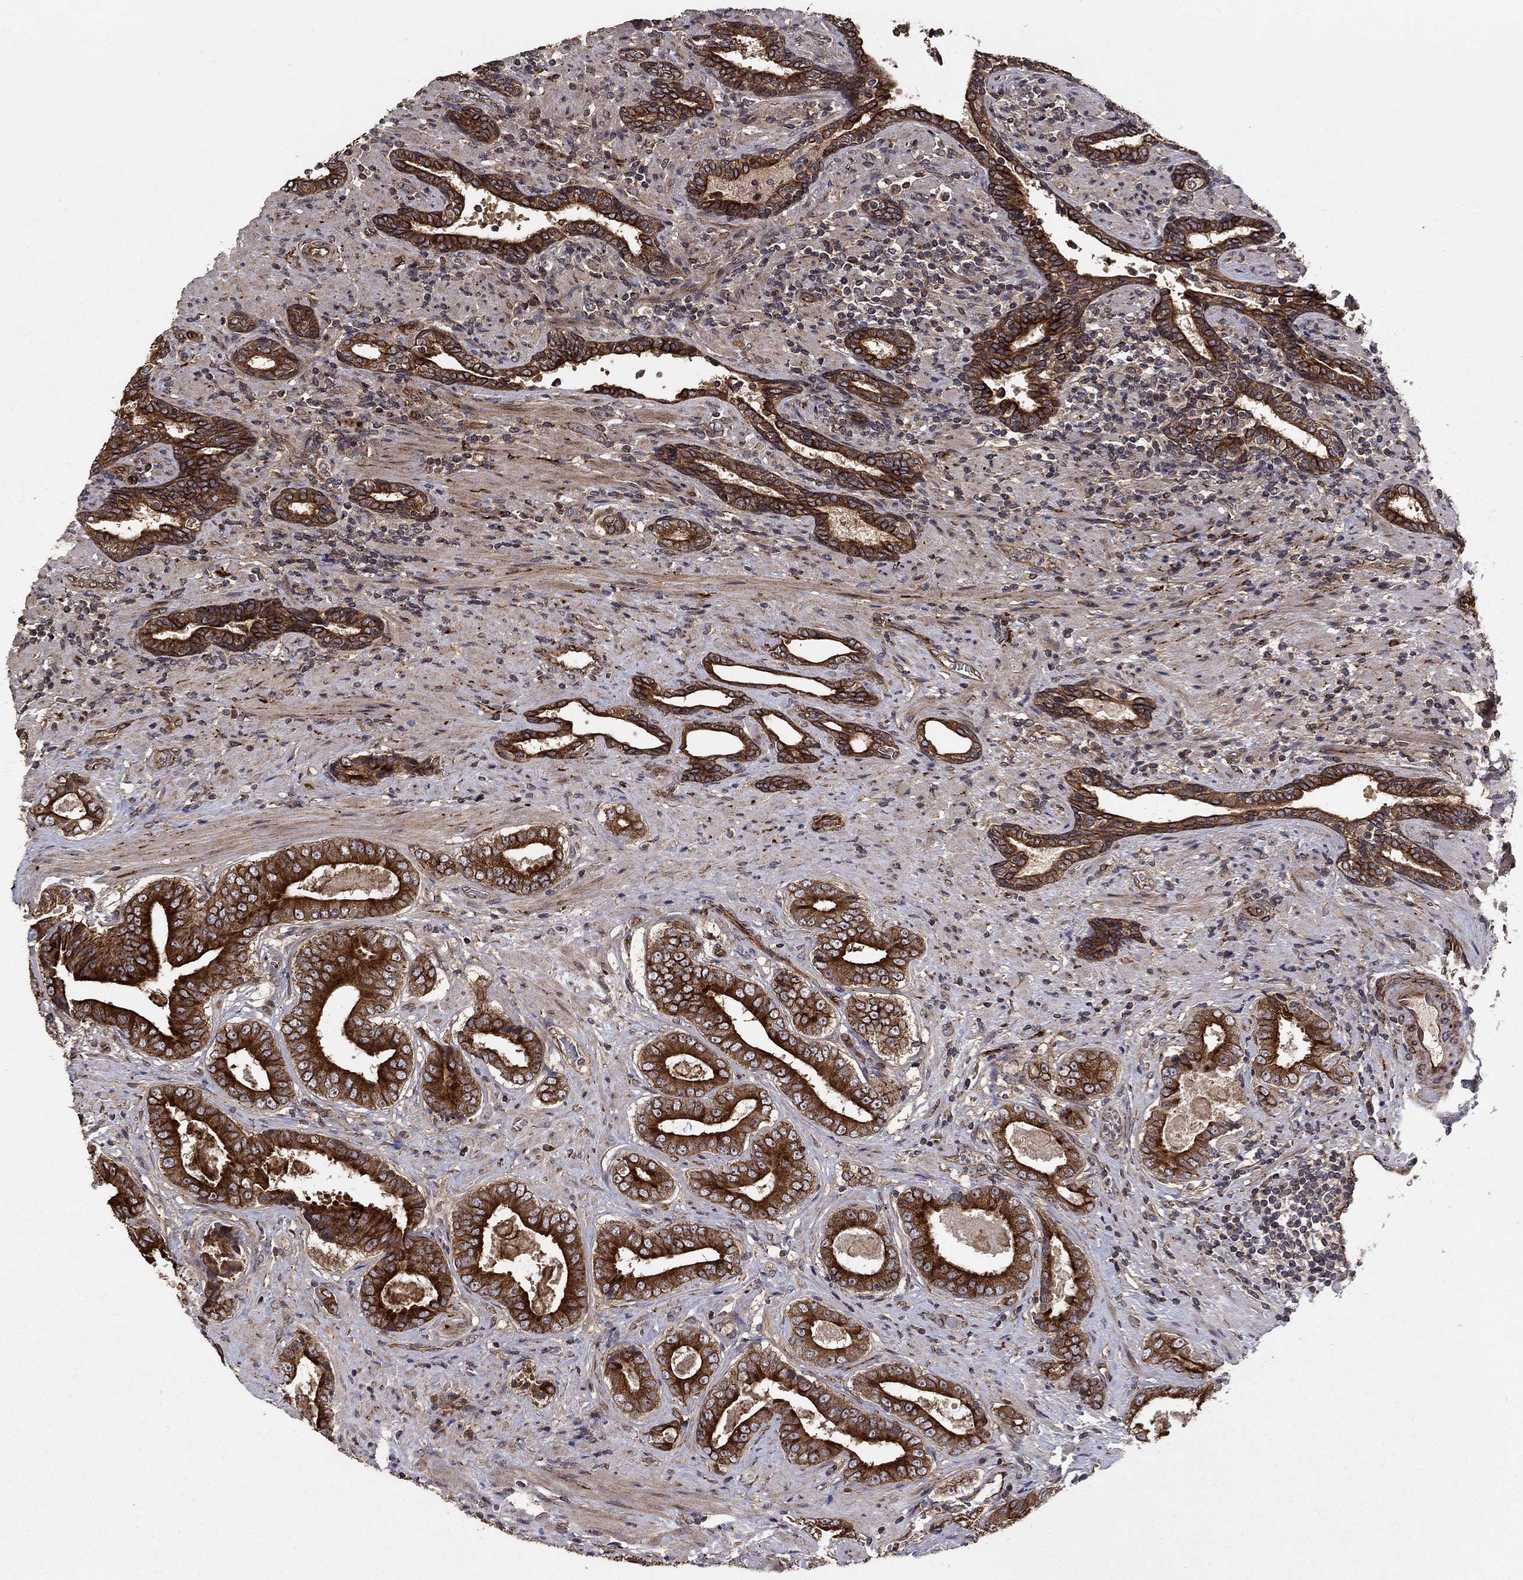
{"staining": {"intensity": "strong", "quantity": "25%-75%", "location": "cytoplasmic/membranous"}, "tissue": "prostate cancer", "cell_type": "Tumor cells", "image_type": "cancer", "snomed": [{"axis": "morphology", "description": "Adenocarcinoma, Low grade"}, {"axis": "topography", "description": "Prostate and seminal vesicle, NOS"}], "caption": "Immunohistochemistry (IHC) histopathology image of neoplastic tissue: prostate cancer stained using immunohistochemistry demonstrates high levels of strong protein expression localized specifically in the cytoplasmic/membranous of tumor cells, appearing as a cytoplasmic/membranous brown color.", "gene": "BMERB1", "patient": {"sex": "male", "age": 61}}